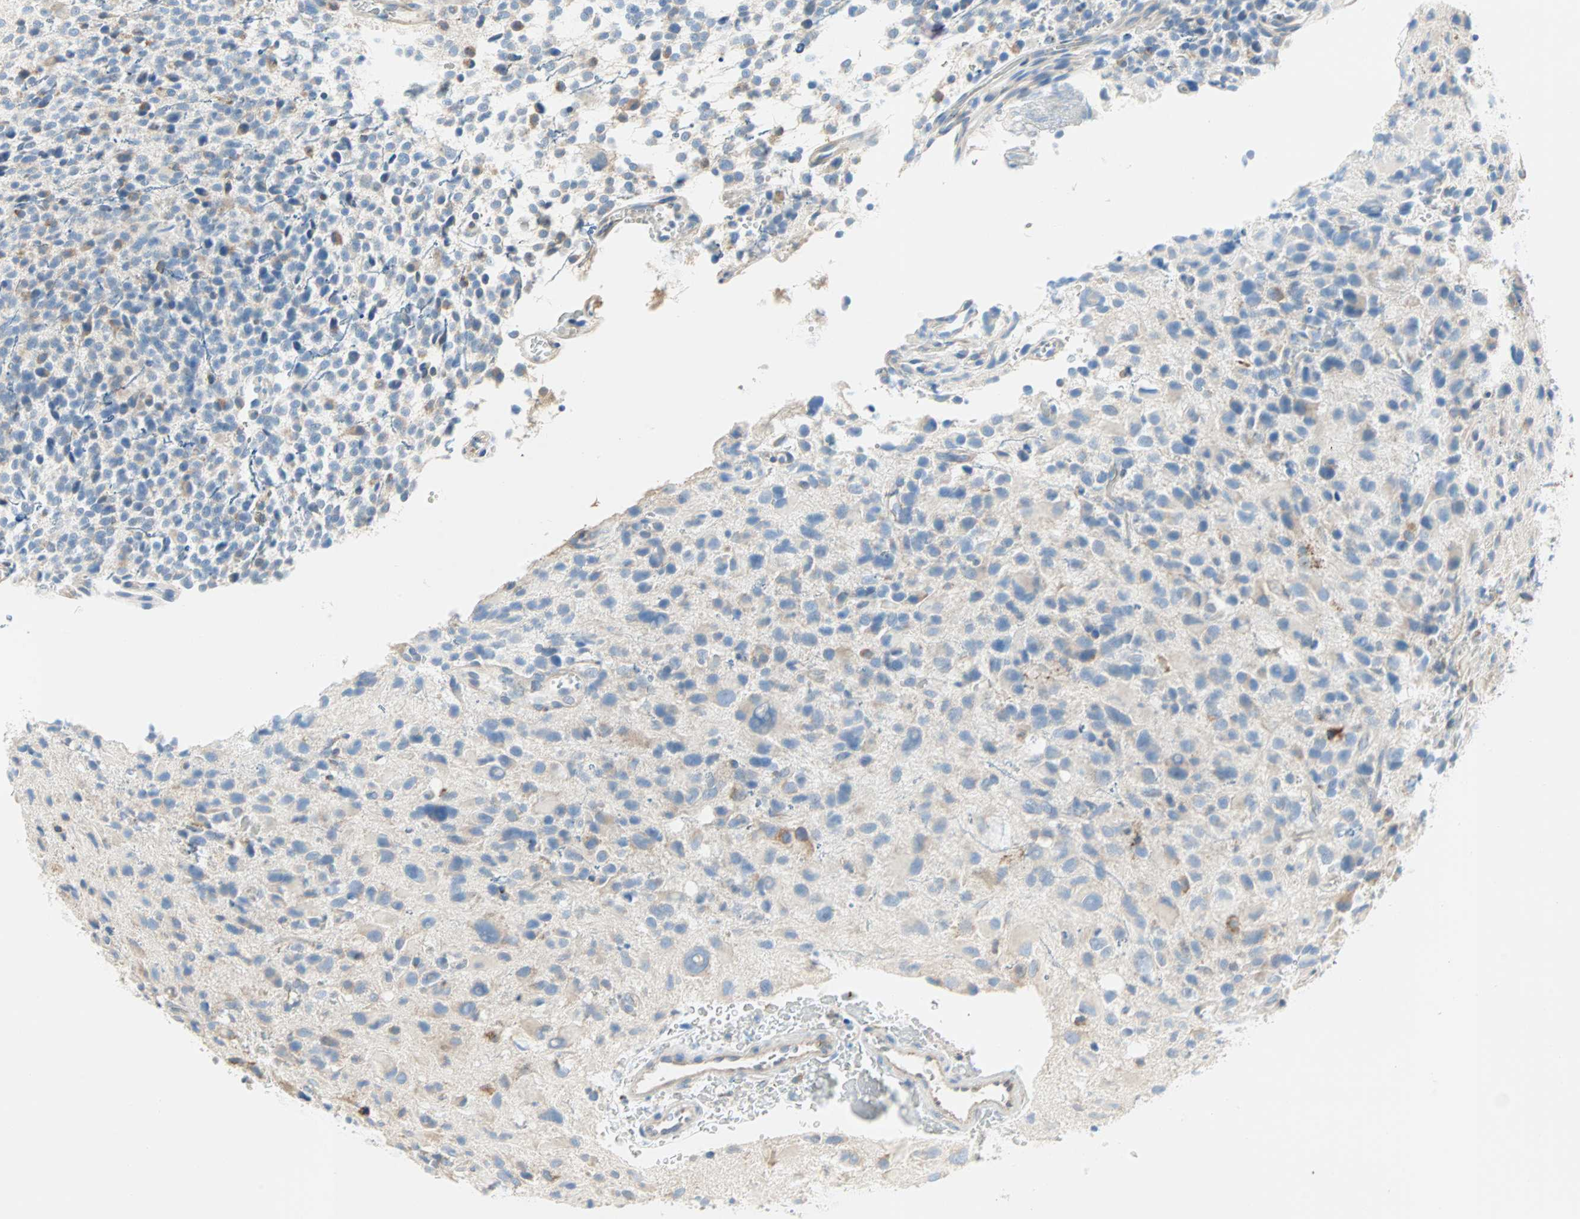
{"staining": {"intensity": "moderate", "quantity": "25%-75%", "location": "cytoplasmic/membranous"}, "tissue": "glioma", "cell_type": "Tumor cells", "image_type": "cancer", "snomed": [{"axis": "morphology", "description": "Glioma, malignant, High grade"}, {"axis": "topography", "description": "Brain"}], "caption": "DAB immunohistochemical staining of human glioma reveals moderate cytoplasmic/membranous protein positivity in approximately 25%-75% of tumor cells. (Stains: DAB (3,3'-diaminobenzidine) in brown, nuclei in blue, Microscopy: brightfield microscopy at high magnification).", "gene": "PLCXD1", "patient": {"sex": "male", "age": 48}}